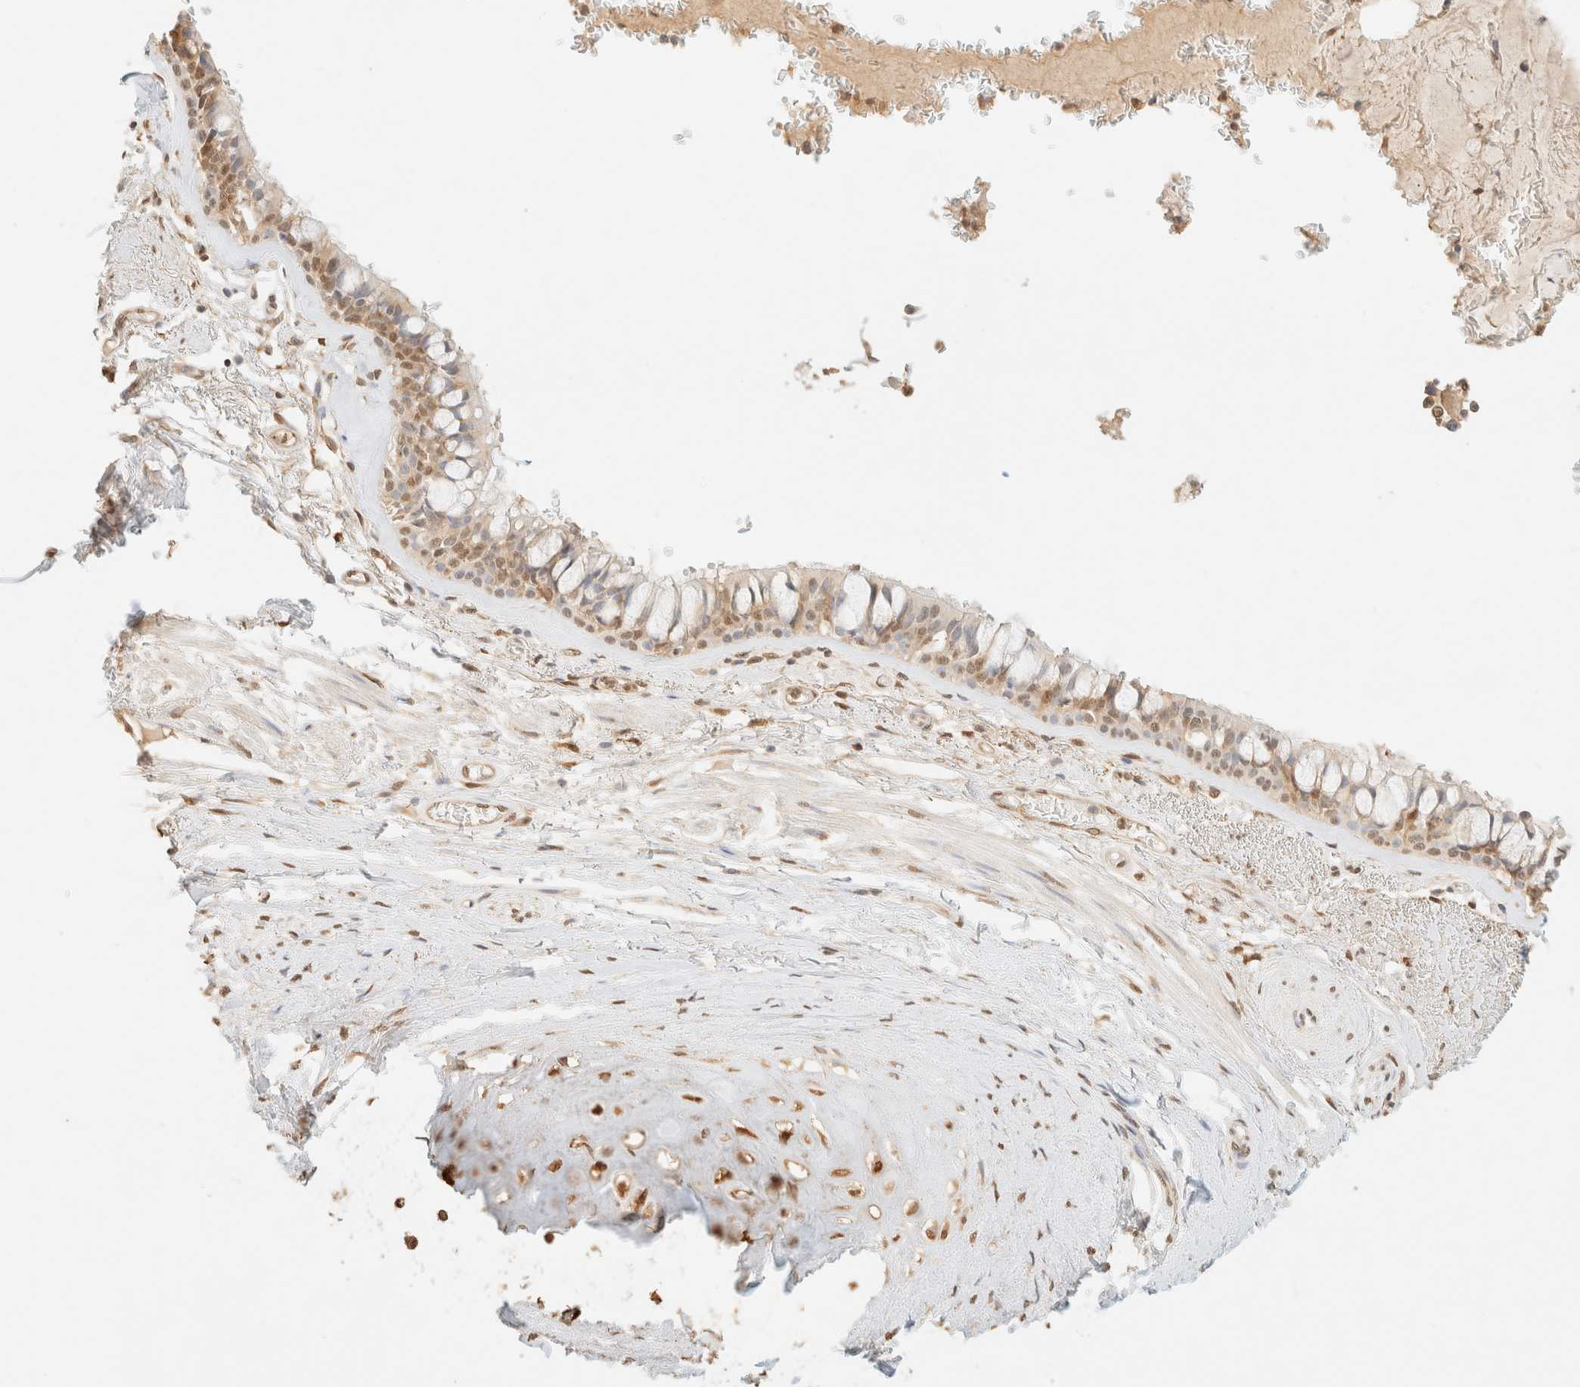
{"staining": {"intensity": "weak", "quantity": "25%-75%", "location": "nuclear"}, "tissue": "bronchus", "cell_type": "Respiratory epithelial cells", "image_type": "normal", "snomed": [{"axis": "morphology", "description": "Normal tissue, NOS"}, {"axis": "topography", "description": "Bronchus"}], "caption": "Respiratory epithelial cells show low levels of weak nuclear positivity in approximately 25%-75% of cells in normal human bronchus. (DAB IHC, brown staining for protein, blue staining for nuclei).", "gene": "S100A13", "patient": {"sex": "male", "age": 66}}